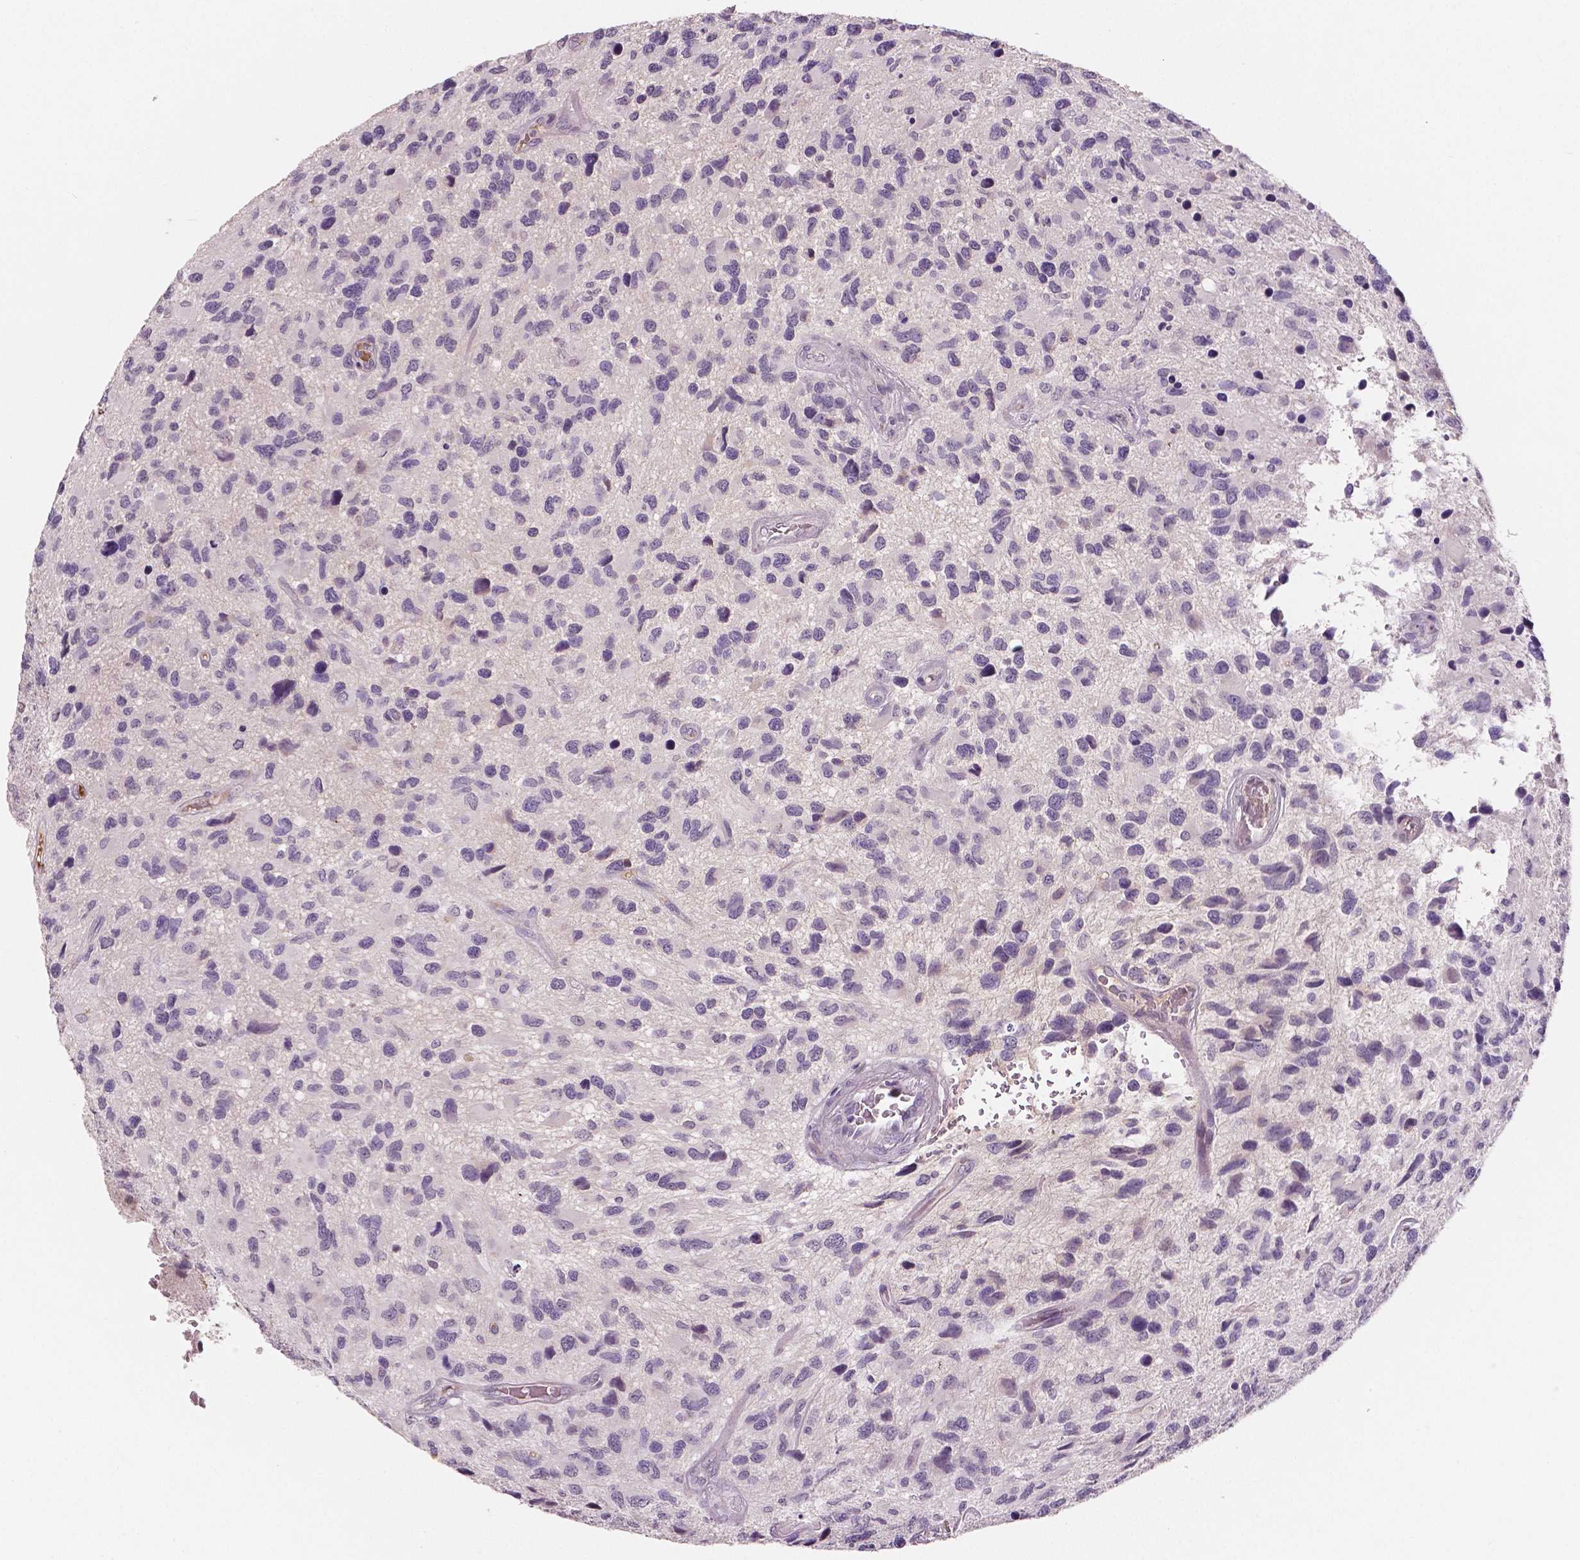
{"staining": {"intensity": "negative", "quantity": "none", "location": "none"}, "tissue": "glioma", "cell_type": "Tumor cells", "image_type": "cancer", "snomed": [{"axis": "morphology", "description": "Glioma, malignant, NOS"}, {"axis": "morphology", "description": "Glioma, malignant, High grade"}, {"axis": "topography", "description": "Brain"}], "caption": "This photomicrograph is of malignant high-grade glioma stained with immunohistochemistry (IHC) to label a protein in brown with the nuclei are counter-stained blue. There is no positivity in tumor cells.", "gene": "APOA4", "patient": {"sex": "female", "age": 71}}